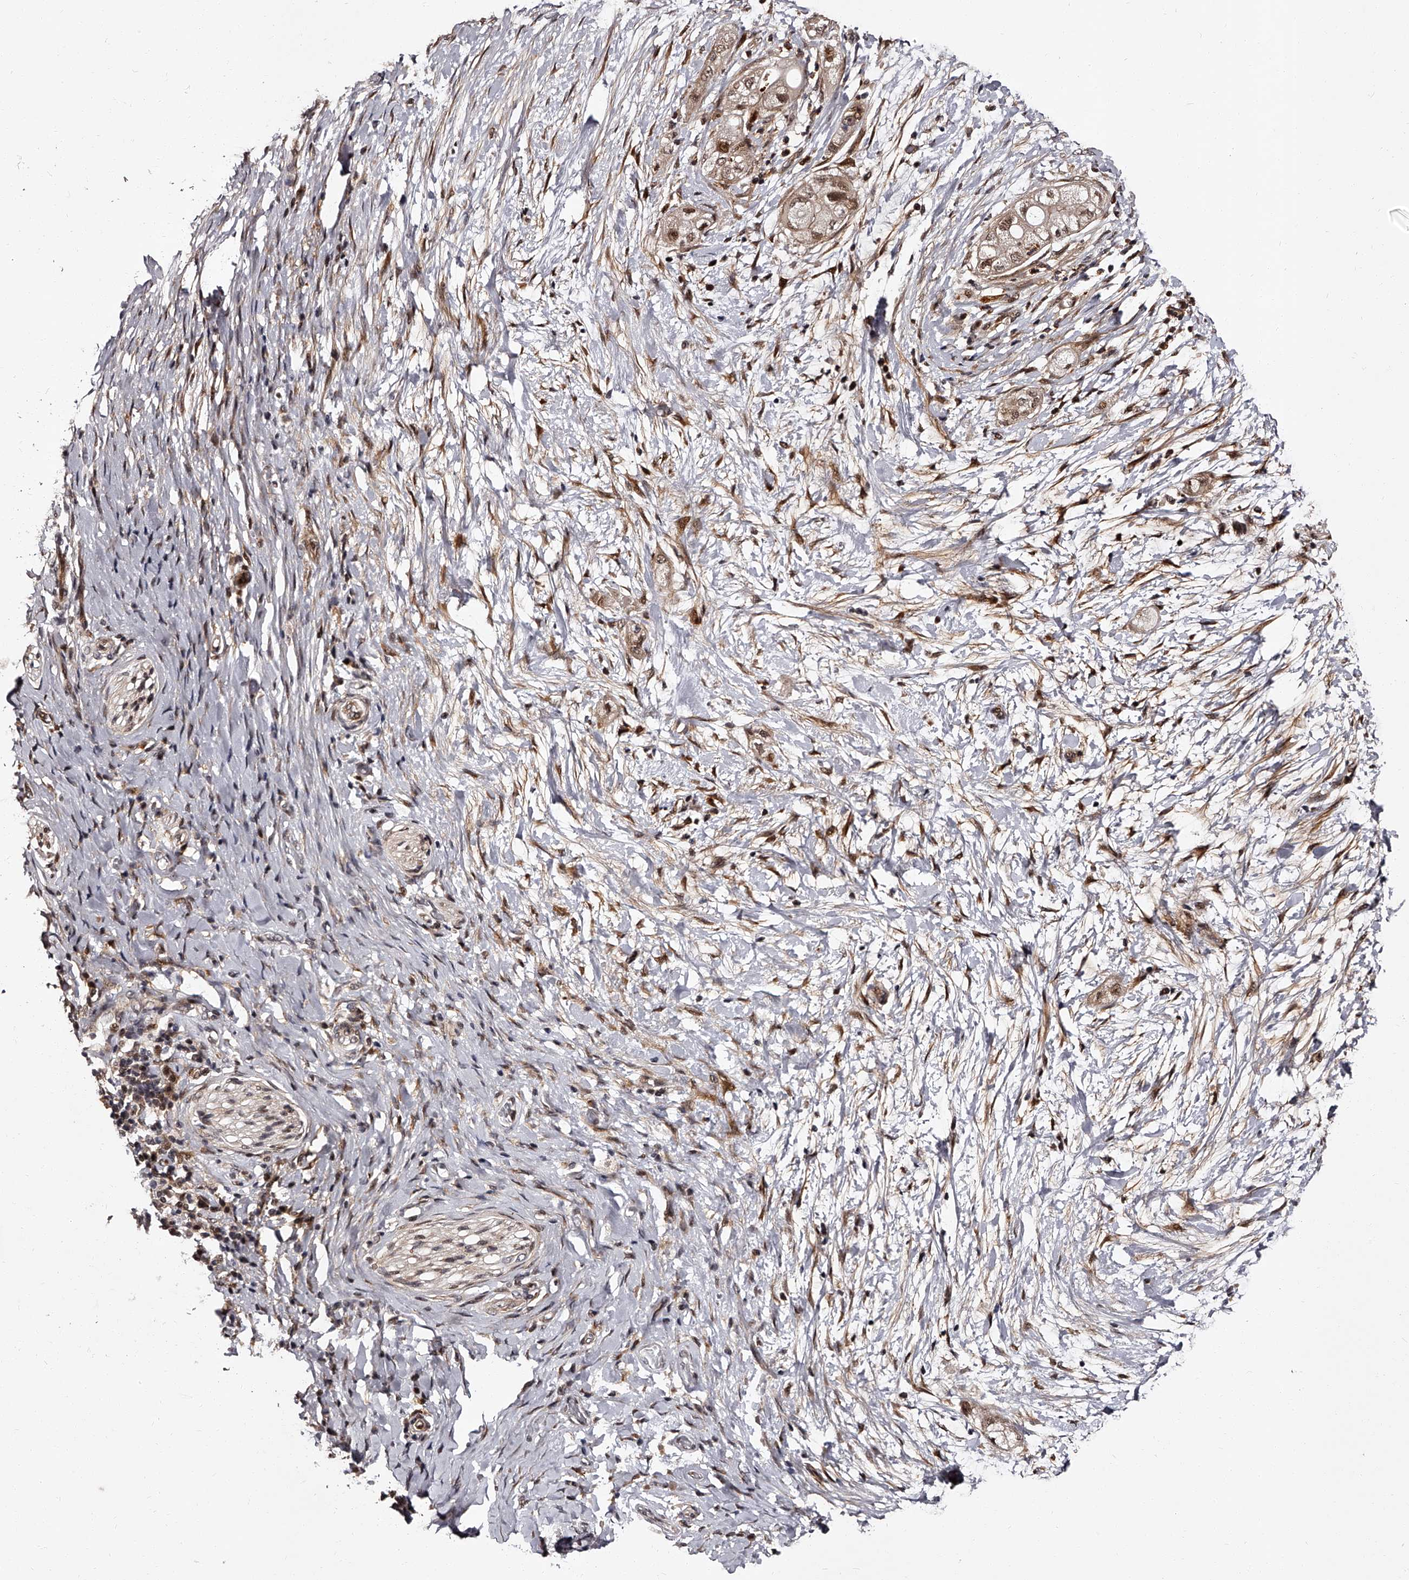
{"staining": {"intensity": "weak", "quantity": ">75%", "location": "cytoplasmic/membranous,nuclear"}, "tissue": "pancreatic cancer", "cell_type": "Tumor cells", "image_type": "cancer", "snomed": [{"axis": "morphology", "description": "Adenocarcinoma, NOS"}, {"axis": "topography", "description": "Pancreas"}], "caption": "Pancreatic cancer (adenocarcinoma) stained with IHC displays weak cytoplasmic/membranous and nuclear expression in approximately >75% of tumor cells.", "gene": "RSC1A1", "patient": {"sex": "male", "age": 58}}